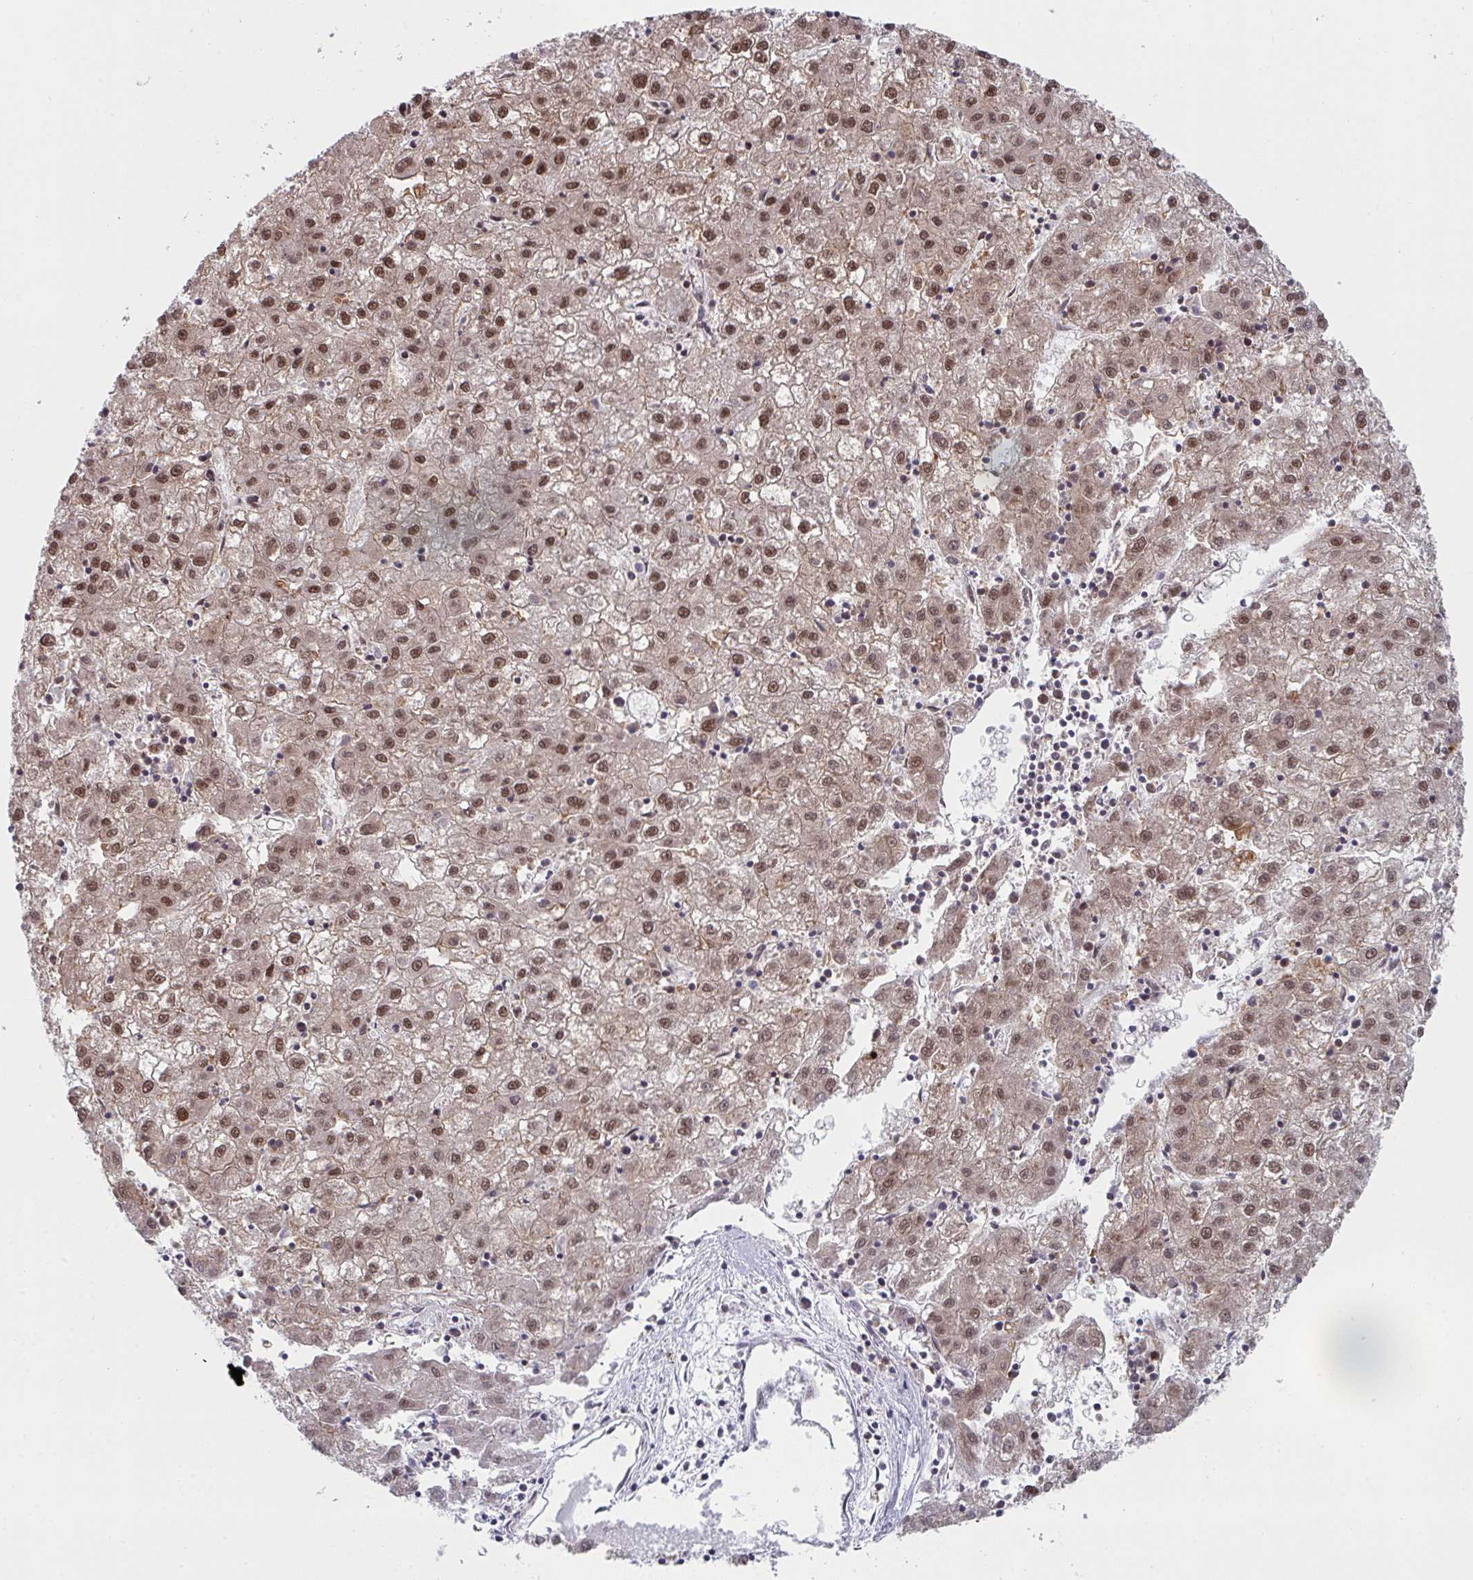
{"staining": {"intensity": "moderate", "quantity": ">75%", "location": "cytoplasmic/membranous,nuclear"}, "tissue": "liver cancer", "cell_type": "Tumor cells", "image_type": "cancer", "snomed": [{"axis": "morphology", "description": "Carcinoma, Hepatocellular, NOS"}, {"axis": "topography", "description": "Liver"}], "caption": "Protein staining demonstrates moderate cytoplasmic/membranous and nuclear positivity in about >75% of tumor cells in liver cancer (hepatocellular carcinoma).", "gene": "SNRNP70", "patient": {"sex": "male", "age": 72}}